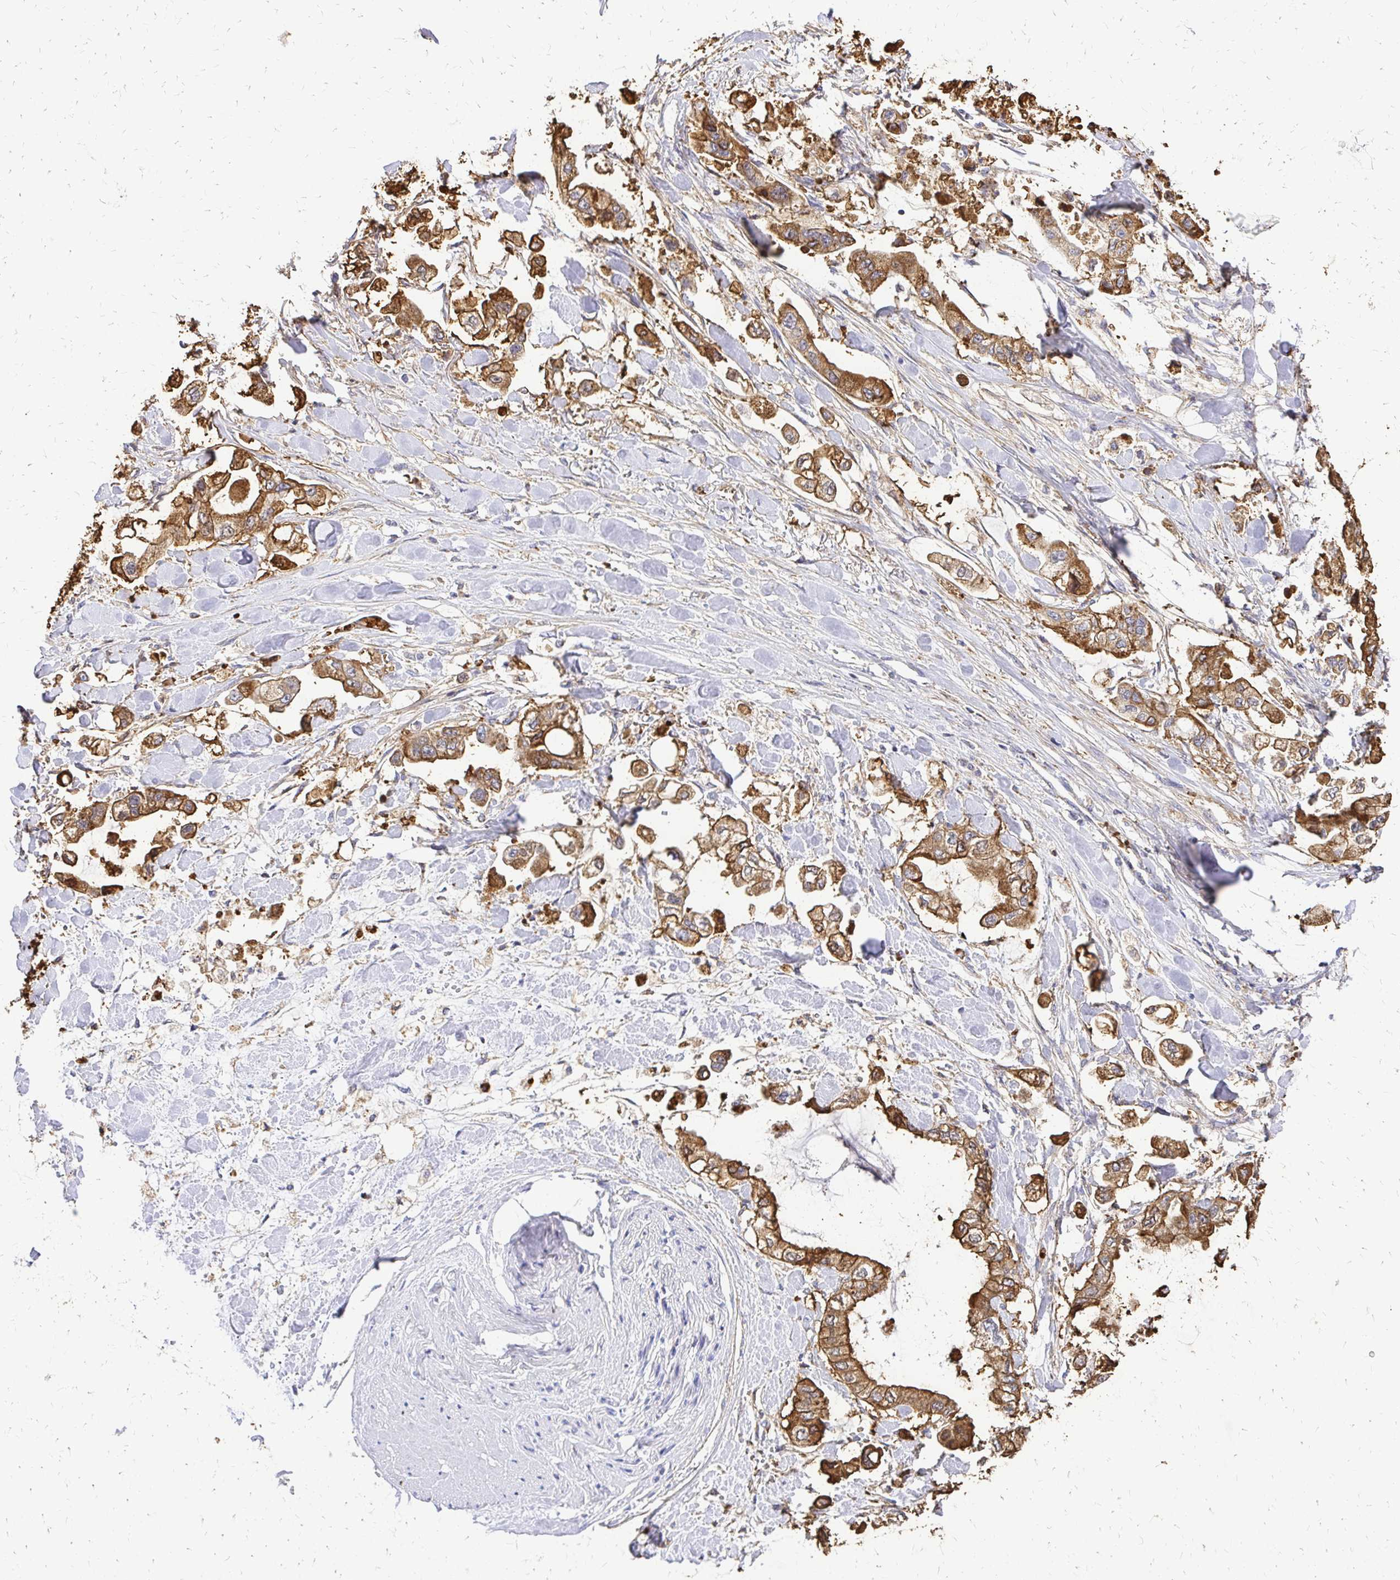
{"staining": {"intensity": "moderate", "quantity": ">75%", "location": "cytoplasmic/membranous"}, "tissue": "stomach cancer", "cell_type": "Tumor cells", "image_type": "cancer", "snomed": [{"axis": "morphology", "description": "Adenocarcinoma, NOS"}, {"axis": "topography", "description": "Stomach"}], "caption": "Approximately >75% of tumor cells in human stomach cancer (adenocarcinoma) reveal moderate cytoplasmic/membranous protein positivity as visualized by brown immunohistochemical staining.", "gene": "MRPL13", "patient": {"sex": "male", "age": 62}}